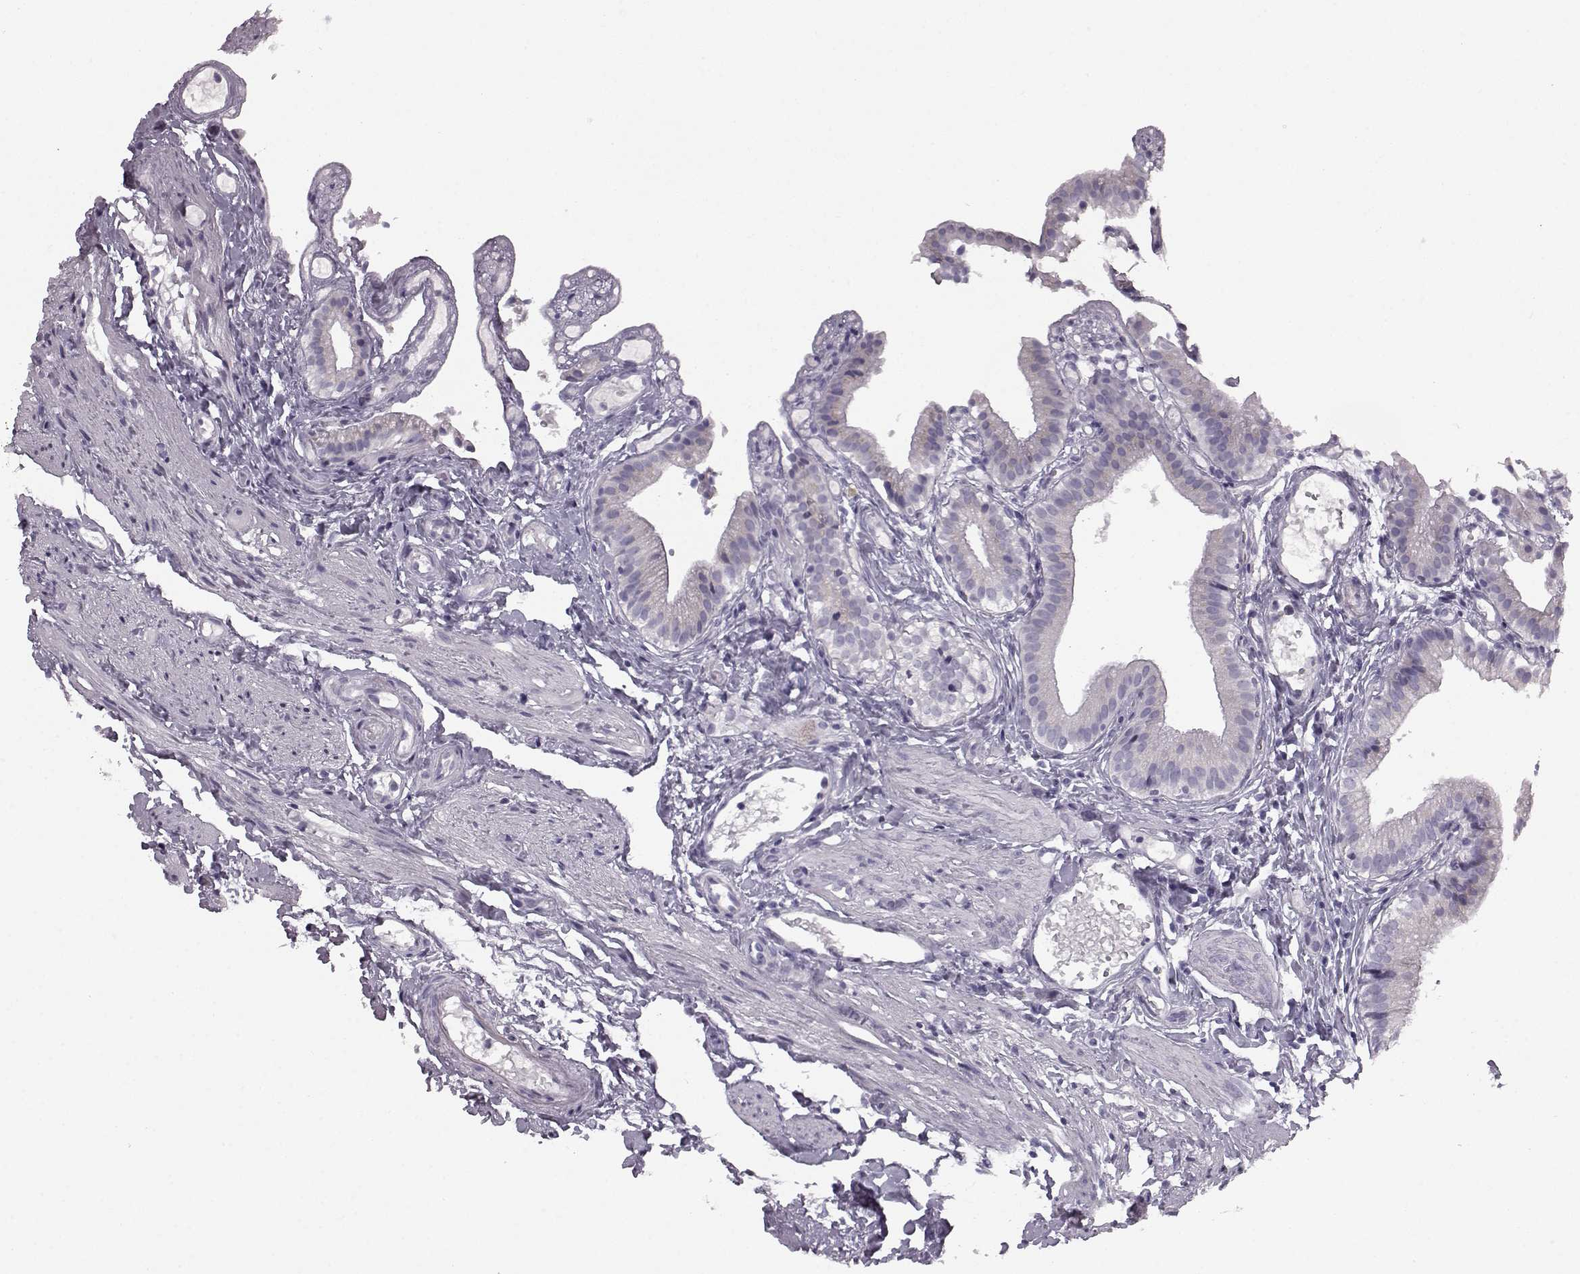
{"staining": {"intensity": "negative", "quantity": "none", "location": "none"}, "tissue": "gallbladder", "cell_type": "Glandular cells", "image_type": "normal", "snomed": [{"axis": "morphology", "description": "Normal tissue, NOS"}, {"axis": "topography", "description": "Gallbladder"}], "caption": "The immunohistochemistry (IHC) histopathology image has no significant positivity in glandular cells of gallbladder. (DAB immunohistochemistry, high magnification).", "gene": "JSRP1", "patient": {"sex": "female", "age": 47}}